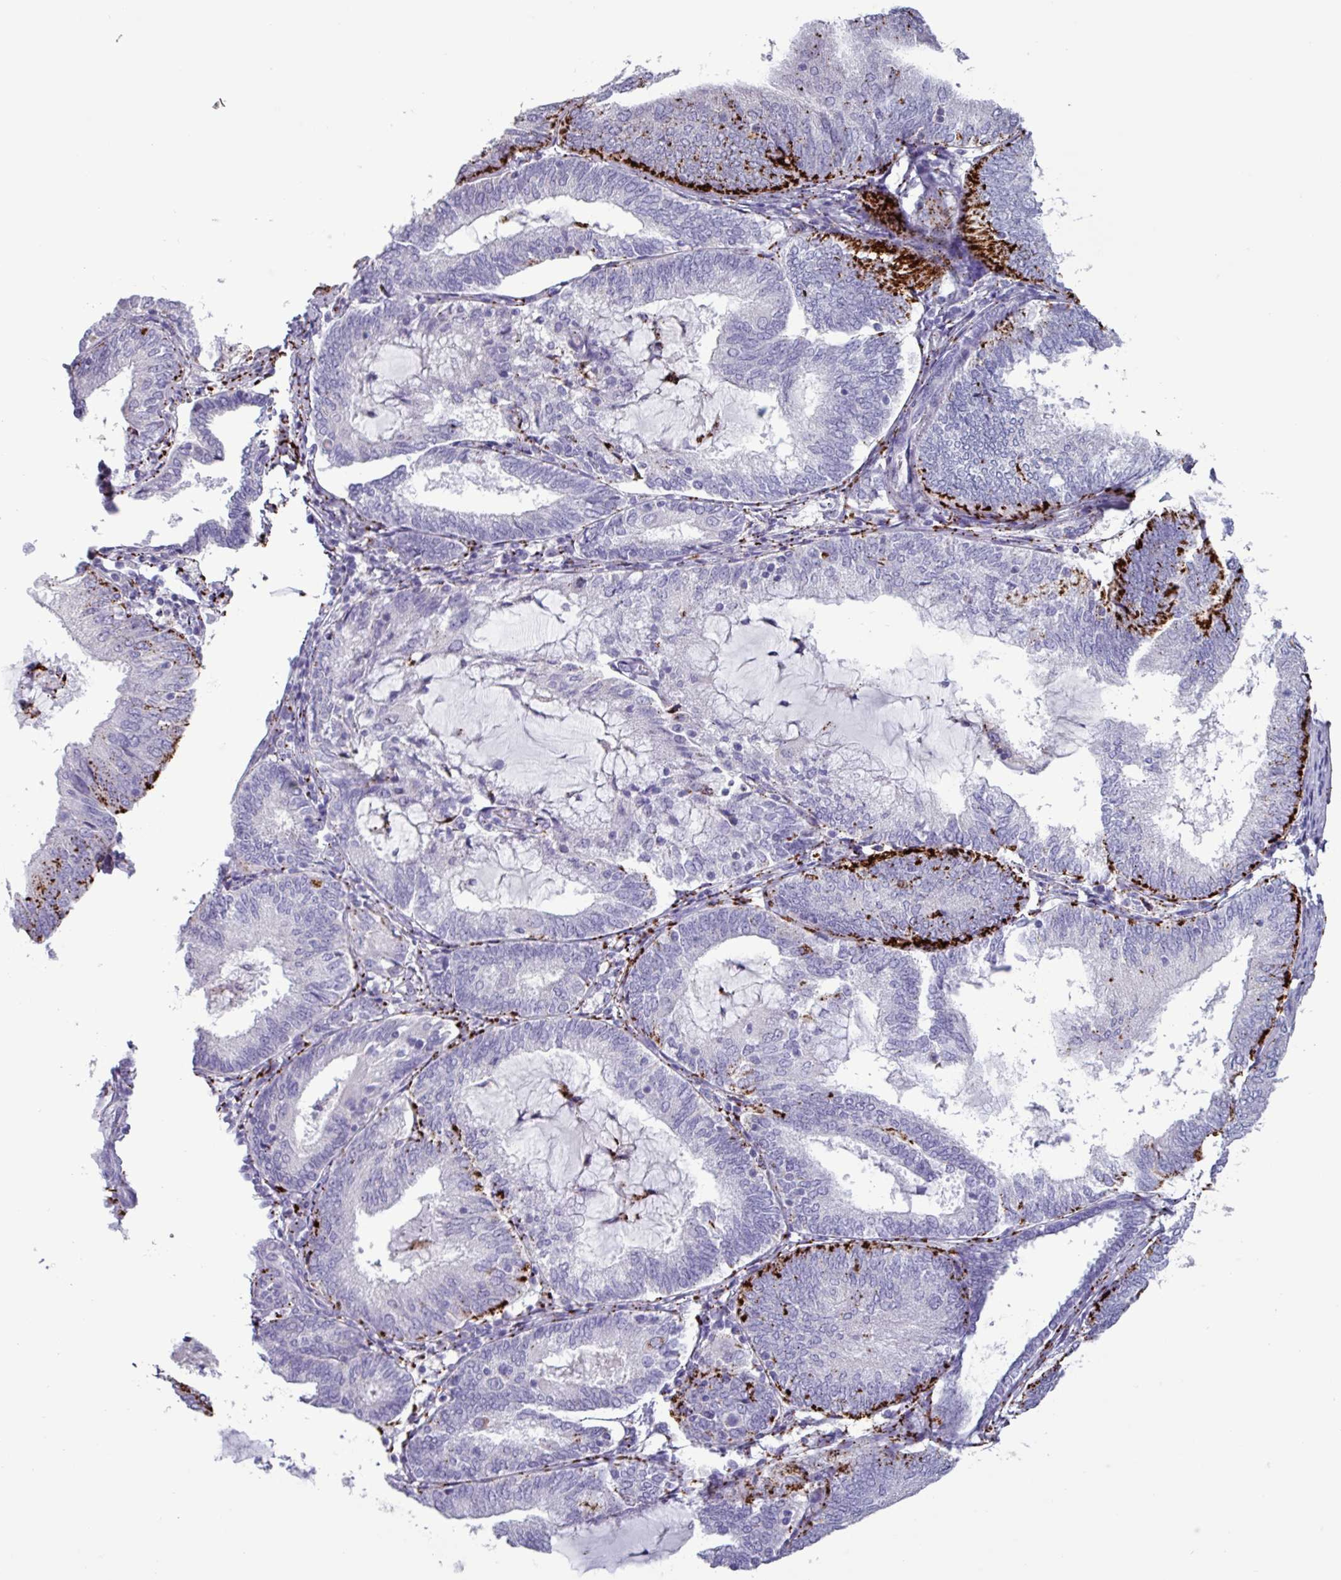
{"staining": {"intensity": "strong", "quantity": "<25%", "location": "cytoplasmic/membranous"}, "tissue": "endometrial cancer", "cell_type": "Tumor cells", "image_type": "cancer", "snomed": [{"axis": "morphology", "description": "Adenocarcinoma, NOS"}, {"axis": "topography", "description": "Endometrium"}], "caption": "Protein expression by immunohistochemistry (IHC) exhibits strong cytoplasmic/membranous staining in about <25% of tumor cells in endometrial cancer.", "gene": "PLIN2", "patient": {"sex": "female", "age": 81}}